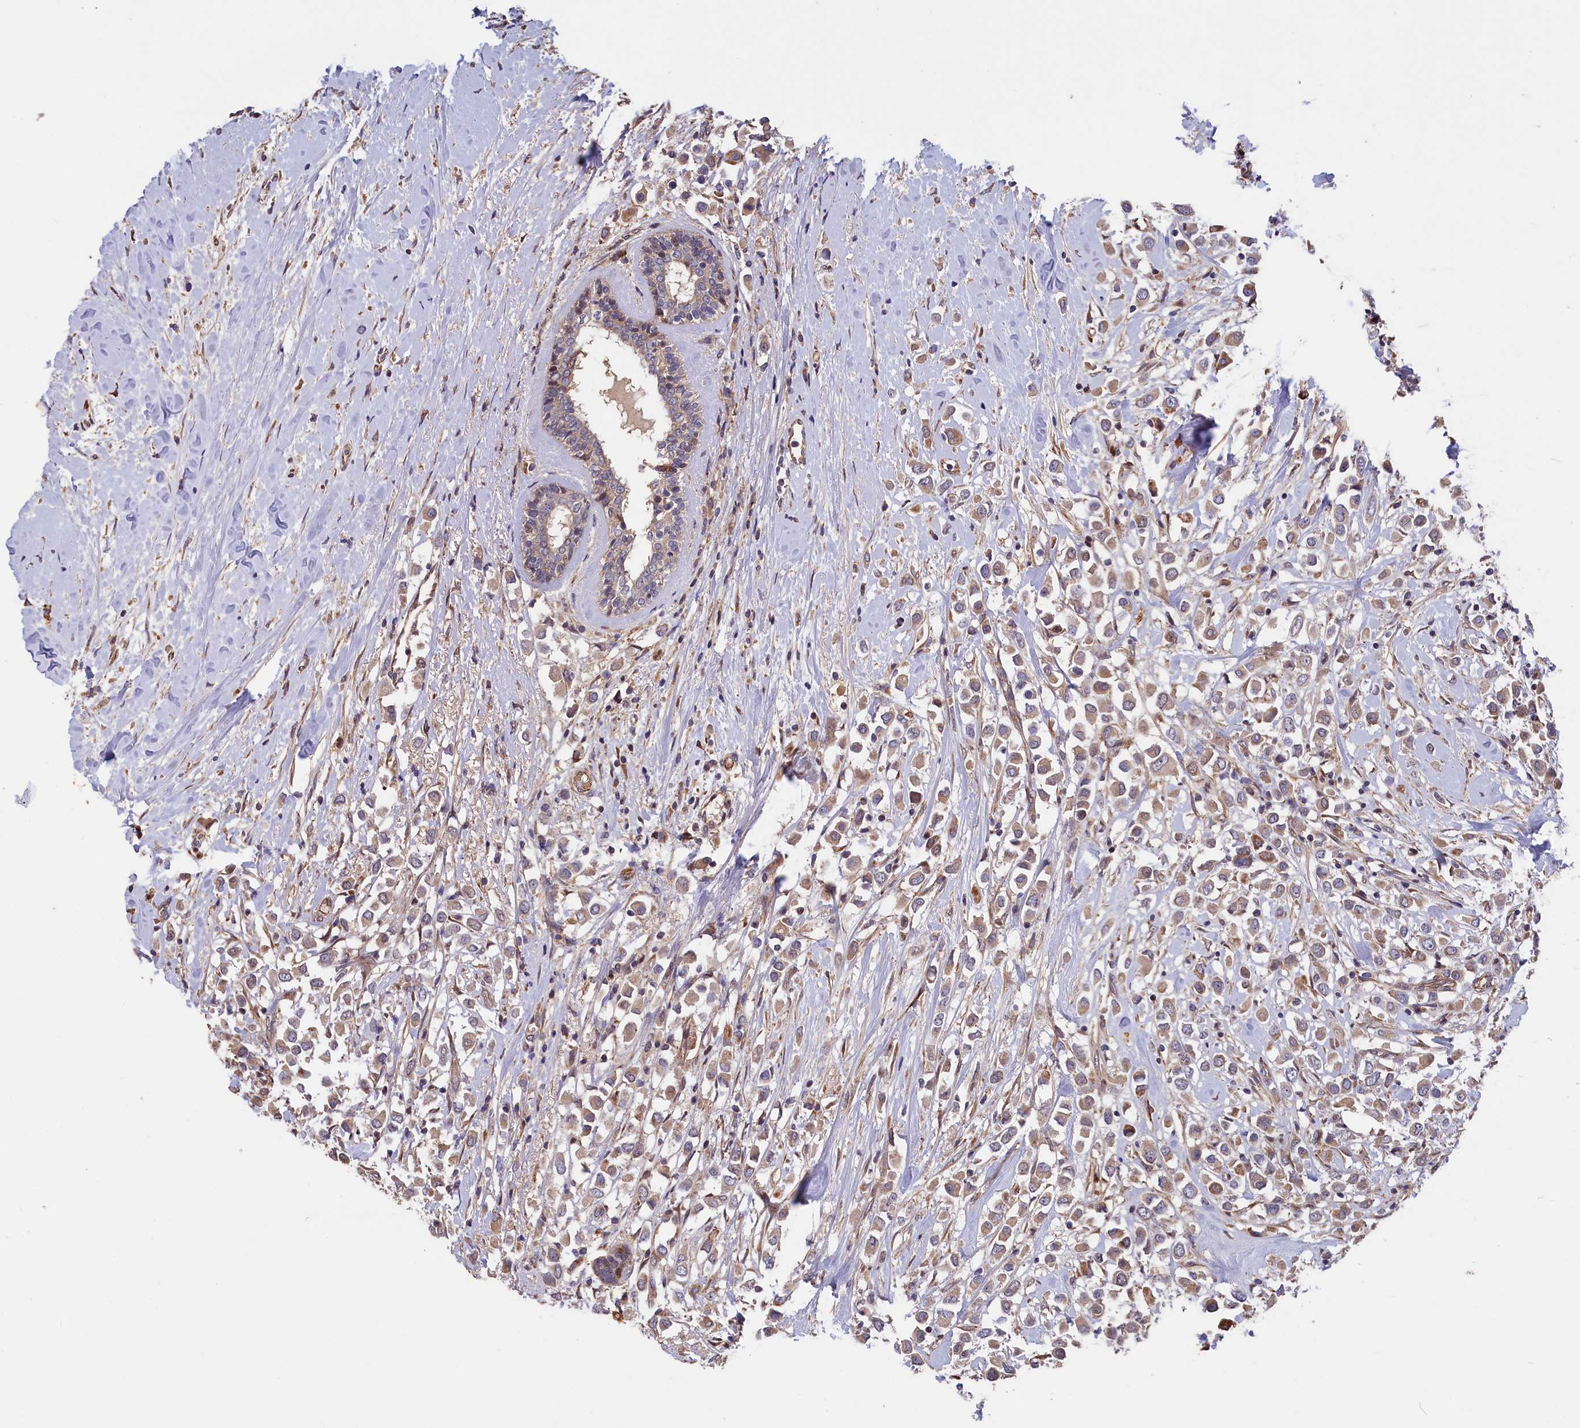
{"staining": {"intensity": "weak", "quantity": "25%-75%", "location": "cytoplasmic/membranous"}, "tissue": "breast cancer", "cell_type": "Tumor cells", "image_type": "cancer", "snomed": [{"axis": "morphology", "description": "Duct carcinoma"}, {"axis": "topography", "description": "Breast"}], "caption": "Intraductal carcinoma (breast) stained with immunohistochemistry reveals weak cytoplasmic/membranous positivity in about 25%-75% of tumor cells.", "gene": "GREB1L", "patient": {"sex": "female", "age": 87}}